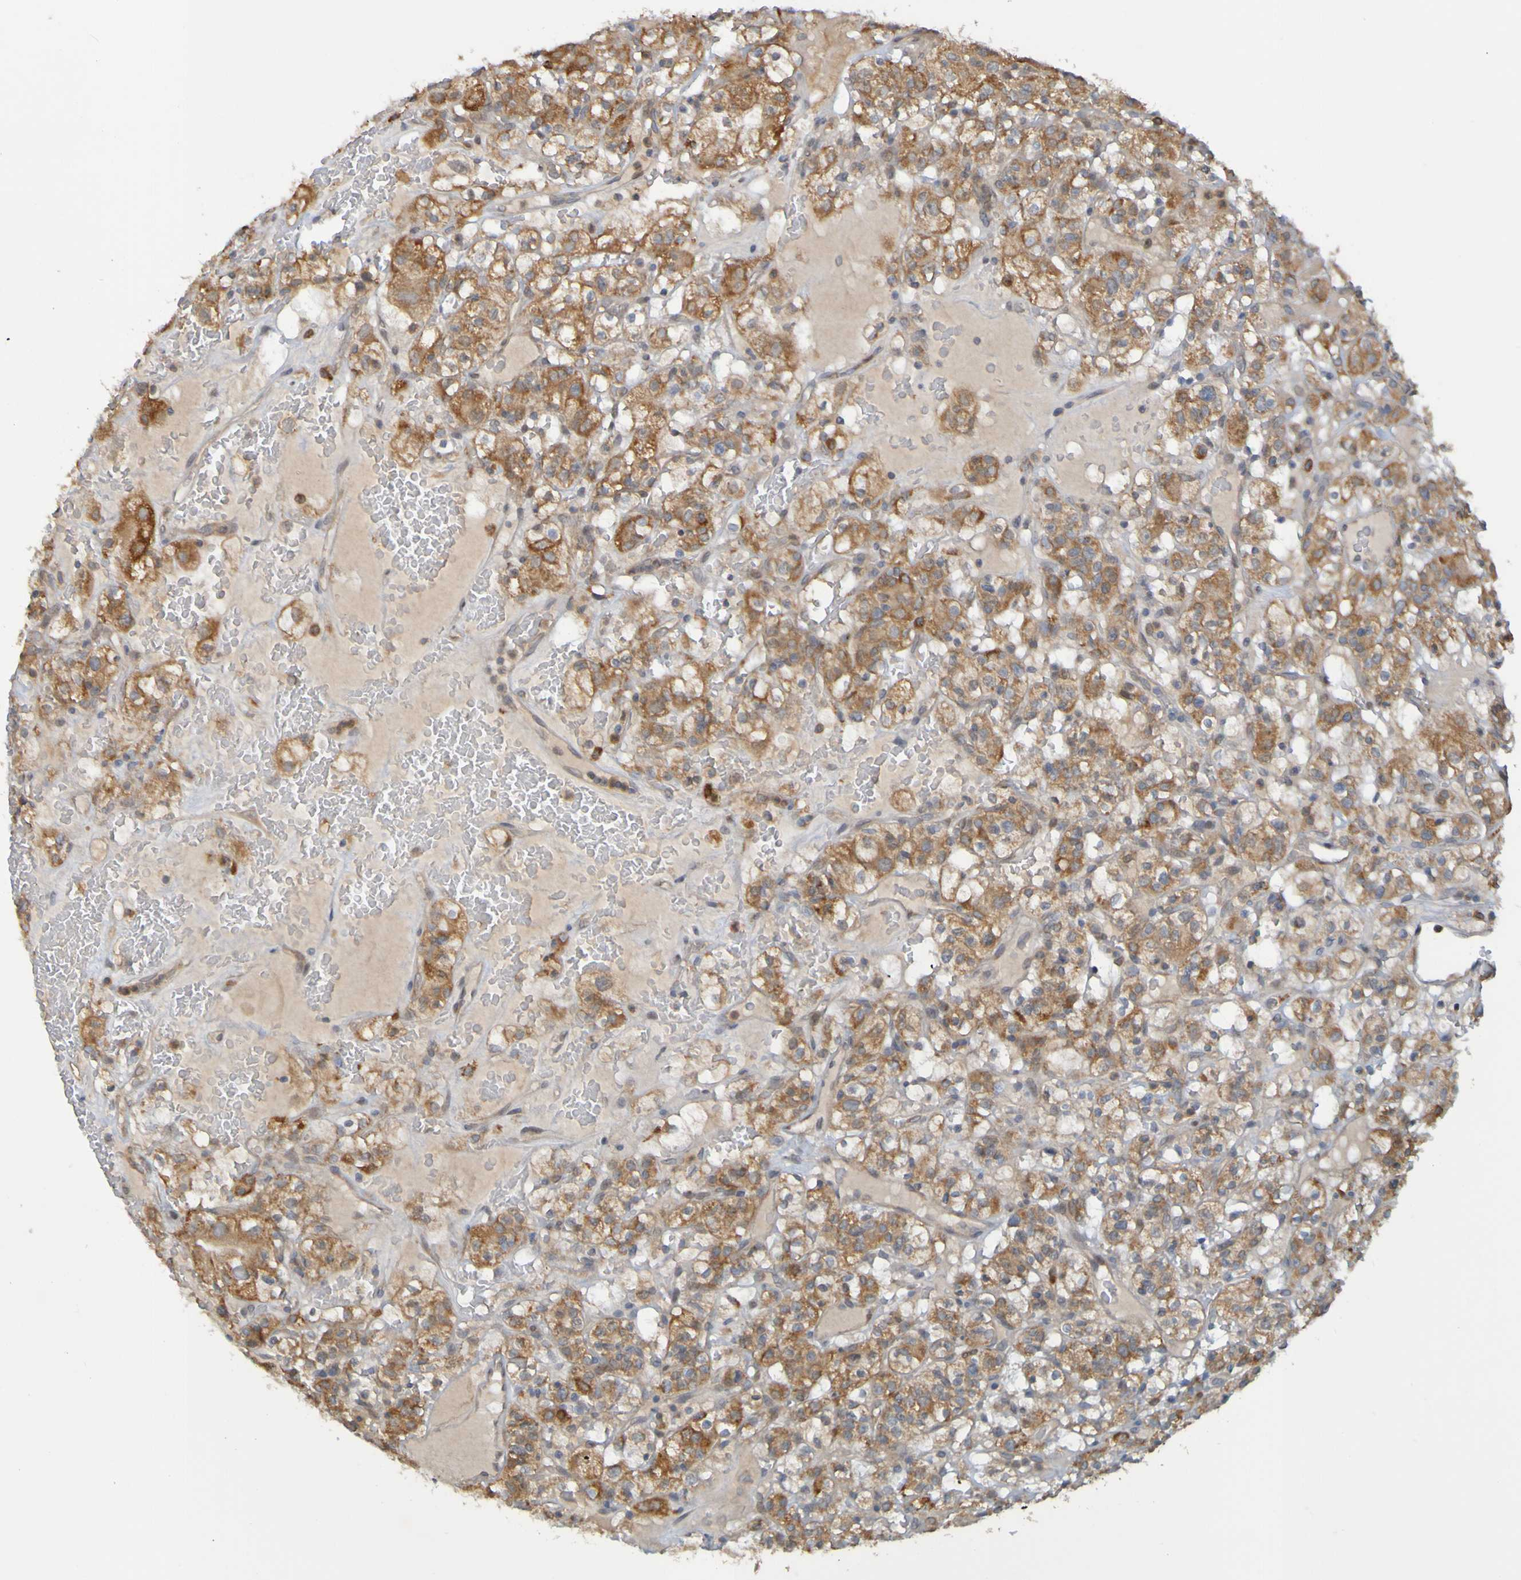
{"staining": {"intensity": "strong", "quantity": ">75%", "location": "cytoplasmic/membranous"}, "tissue": "renal cancer", "cell_type": "Tumor cells", "image_type": "cancer", "snomed": [{"axis": "morphology", "description": "Normal tissue, NOS"}, {"axis": "morphology", "description": "Adenocarcinoma, NOS"}, {"axis": "topography", "description": "Kidney"}], "caption": "Immunohistochemical staining of adenocarcinoma (renal) displays high levels of strong cytoplasmic/membranous positivity in approximately >75% of tumor cells.", "gene": "NAV2", "patient": {"sex": "female", "age": 72}}